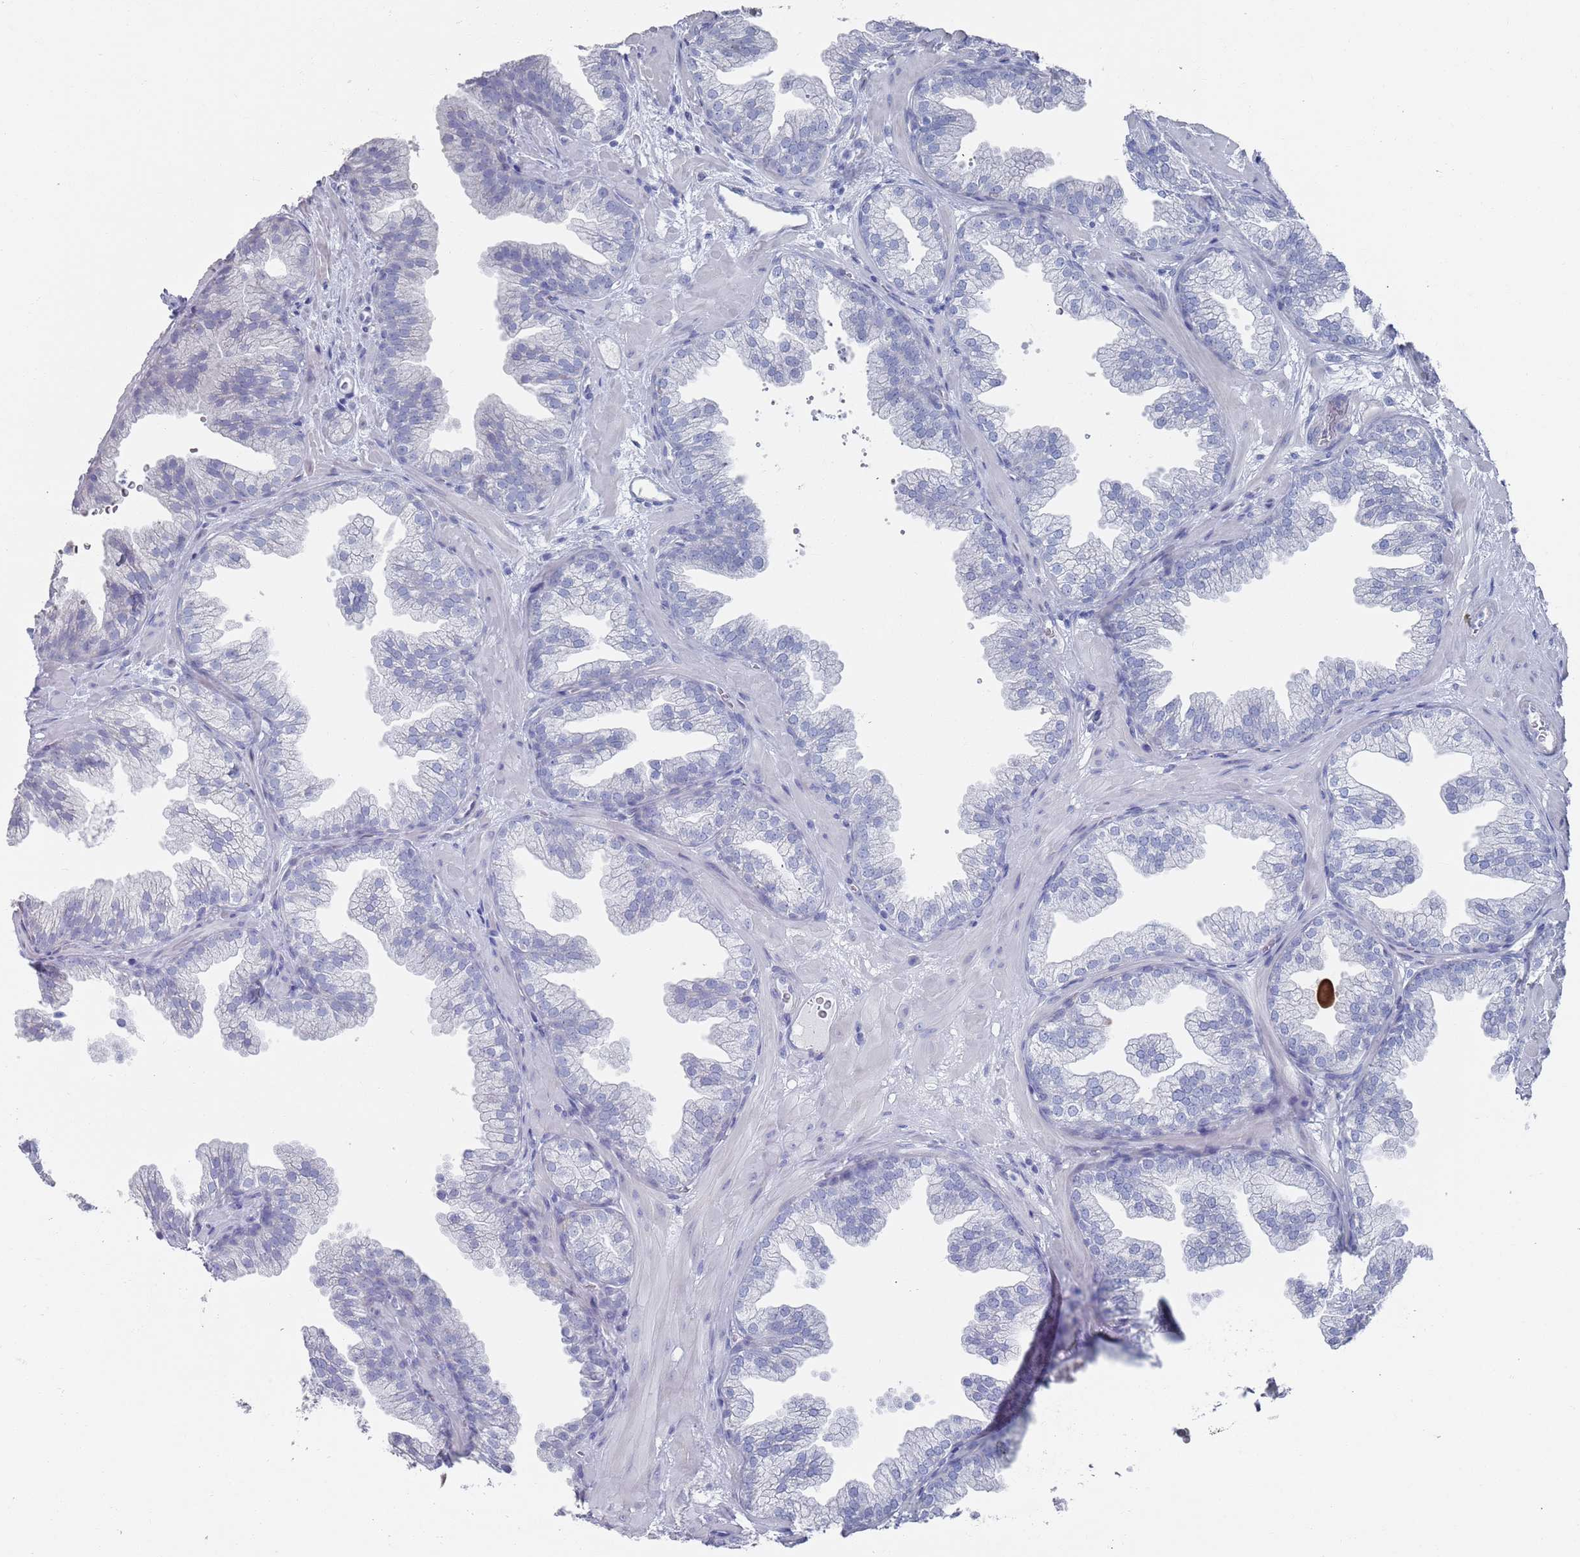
{"staining": {"intensity": "negative", "quantity": "none", "location": "none"}, "tissue": "prostate", "cell_type": "Glandular cells", "image_type": "normal", "snomed": [{"axis": "morphology", "description": "Normal tissue, NOS"}, {"axis": "topography", "description": "Prostate"}], "caption": "High power microscopy micrograph of an immunohistochemistry (IHC) micrograph of benign prostate, revealing no significant expression in glandular cells.", "gene": "MAT1A", "patient": {"sex": "male", "age": 37}}